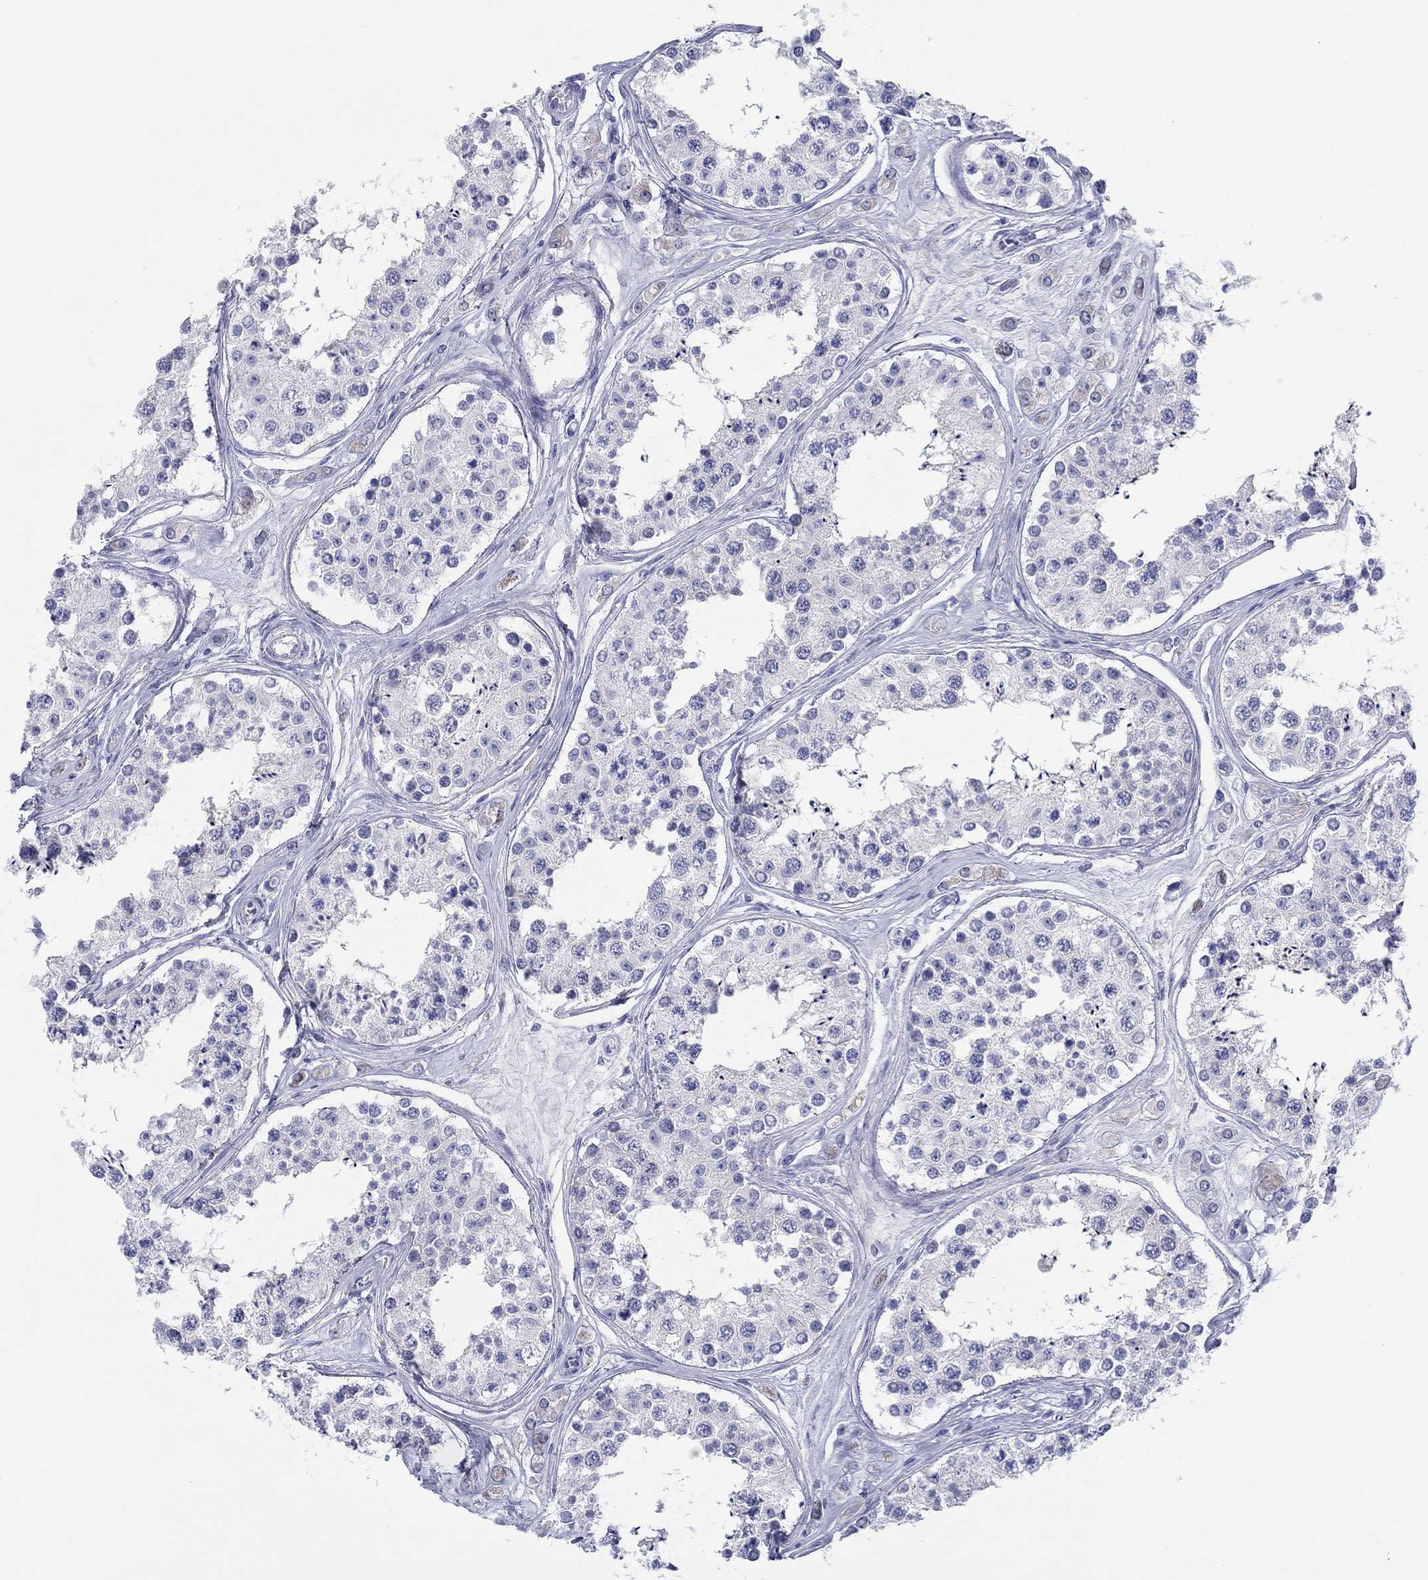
{"staining": {"intensity": "negative", "quantity": "none", "location": "none"}, "tissue": "testis", "cell_type": "Cells in seminiferous ducts", "image_type": "normal", "snomed": [{"axis": "morphology", "description": "Normal tissue, NOS"}, {"axis": "topography", "description": "Testis"}], "caption": "IHC photomicrograph of benign testis: human testis stained with DAB (3,3'-diaminobenzidine) reveals no significant protein staining in cells in seminiferous ducts. (Immunohistochemistry, brightfield microscopy, high magnification).", "gene": "HAPLN4", "patient": {"sex": "male", "age": 25}}